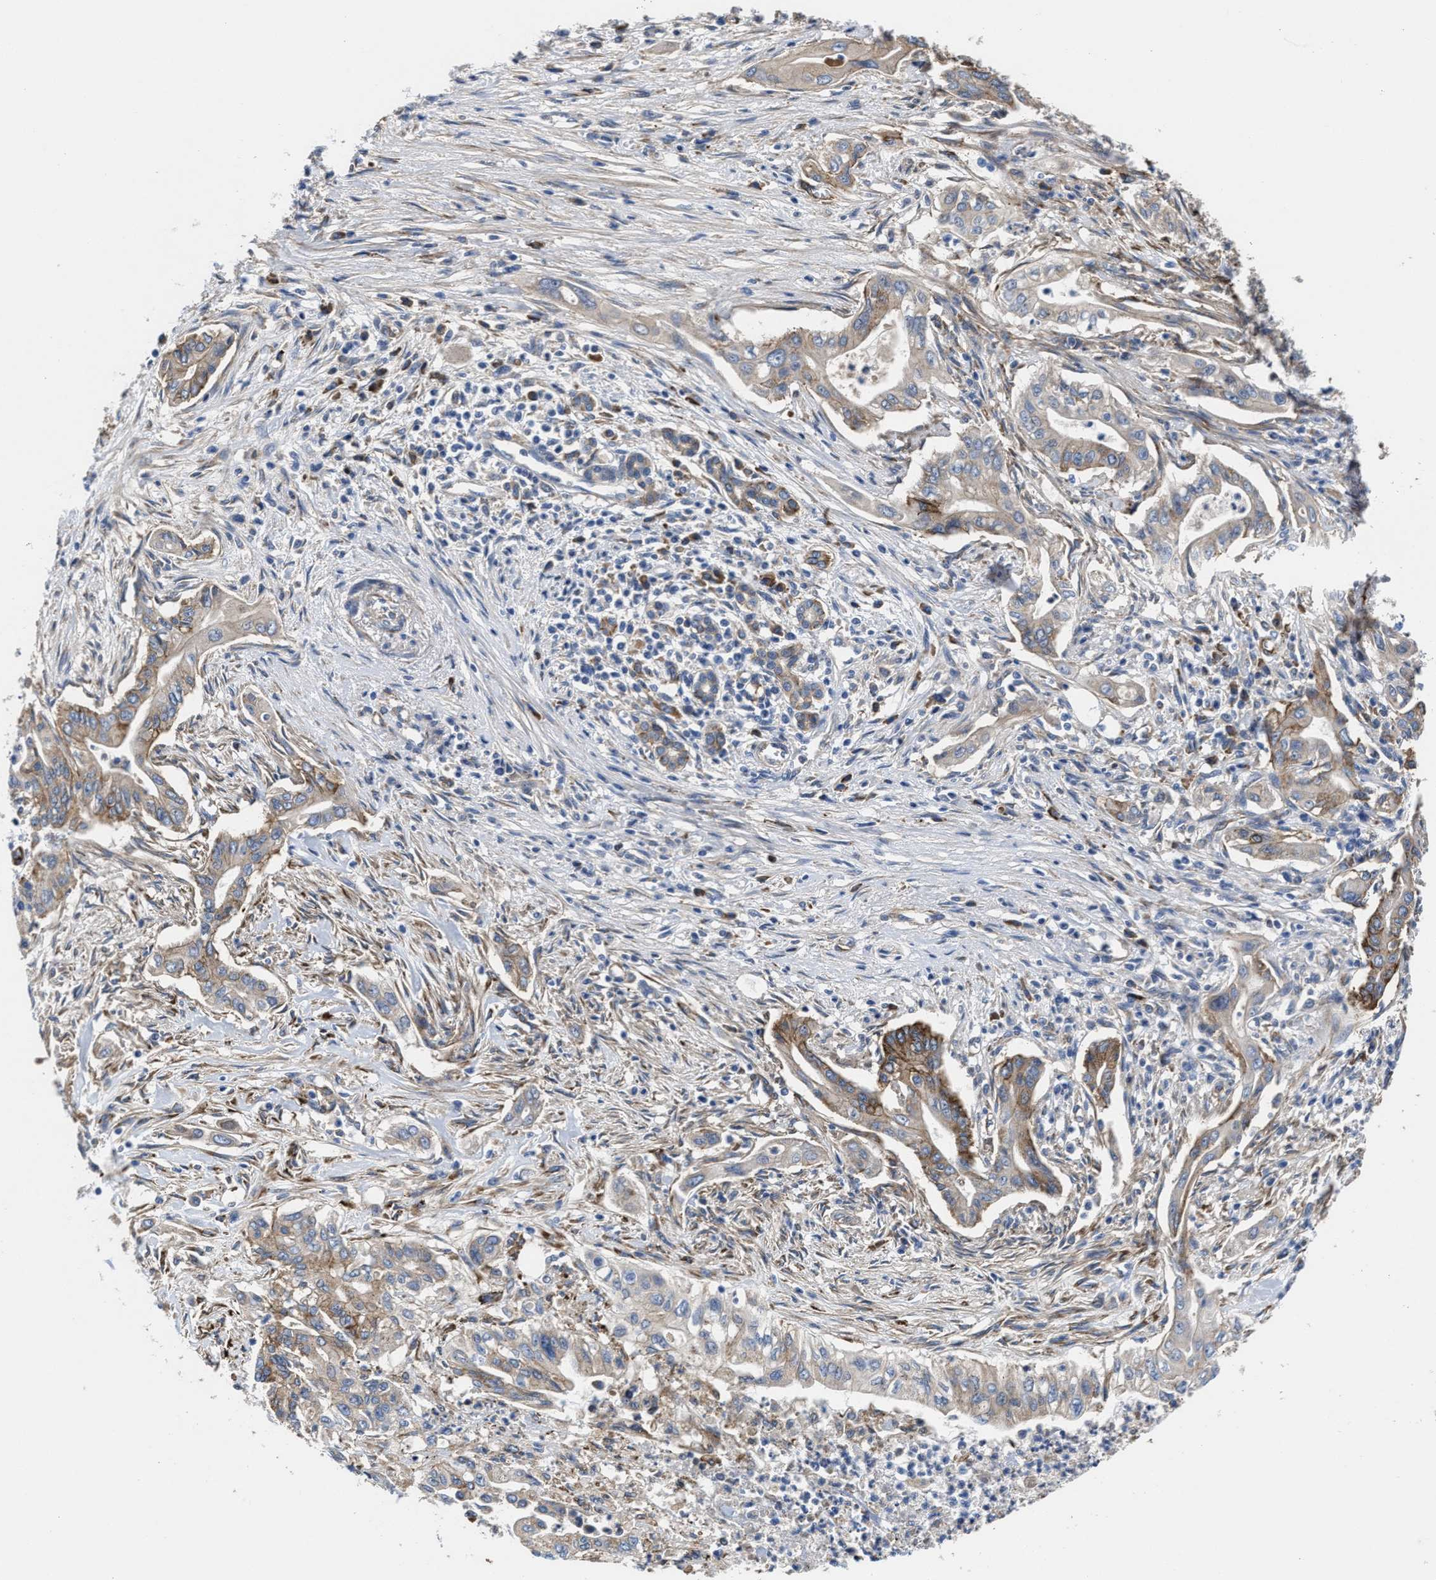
{"staining": {"intensity": "moderate", "quantity": "25%-75%", "location": "cytoplasmic/membranous"}, "tissue": "pancreatic cancer", "cell_type": "Tumor cells", "image_type": "cancer", "snomed": [{"axis": "morphology", "description": "Adenocarcinoma, NOS"}, {"axis": "topography", "description": "Pancreas"}], "caption": "The histopathology image exhibits a brown stain indicating the presence of a protein in the cytoplasmic/membranous of tumor cells in pancreatic cancer (adenocarcinoma).", "gene": "SLC12A2", "patient": {"sex": "male", "age": 58}}